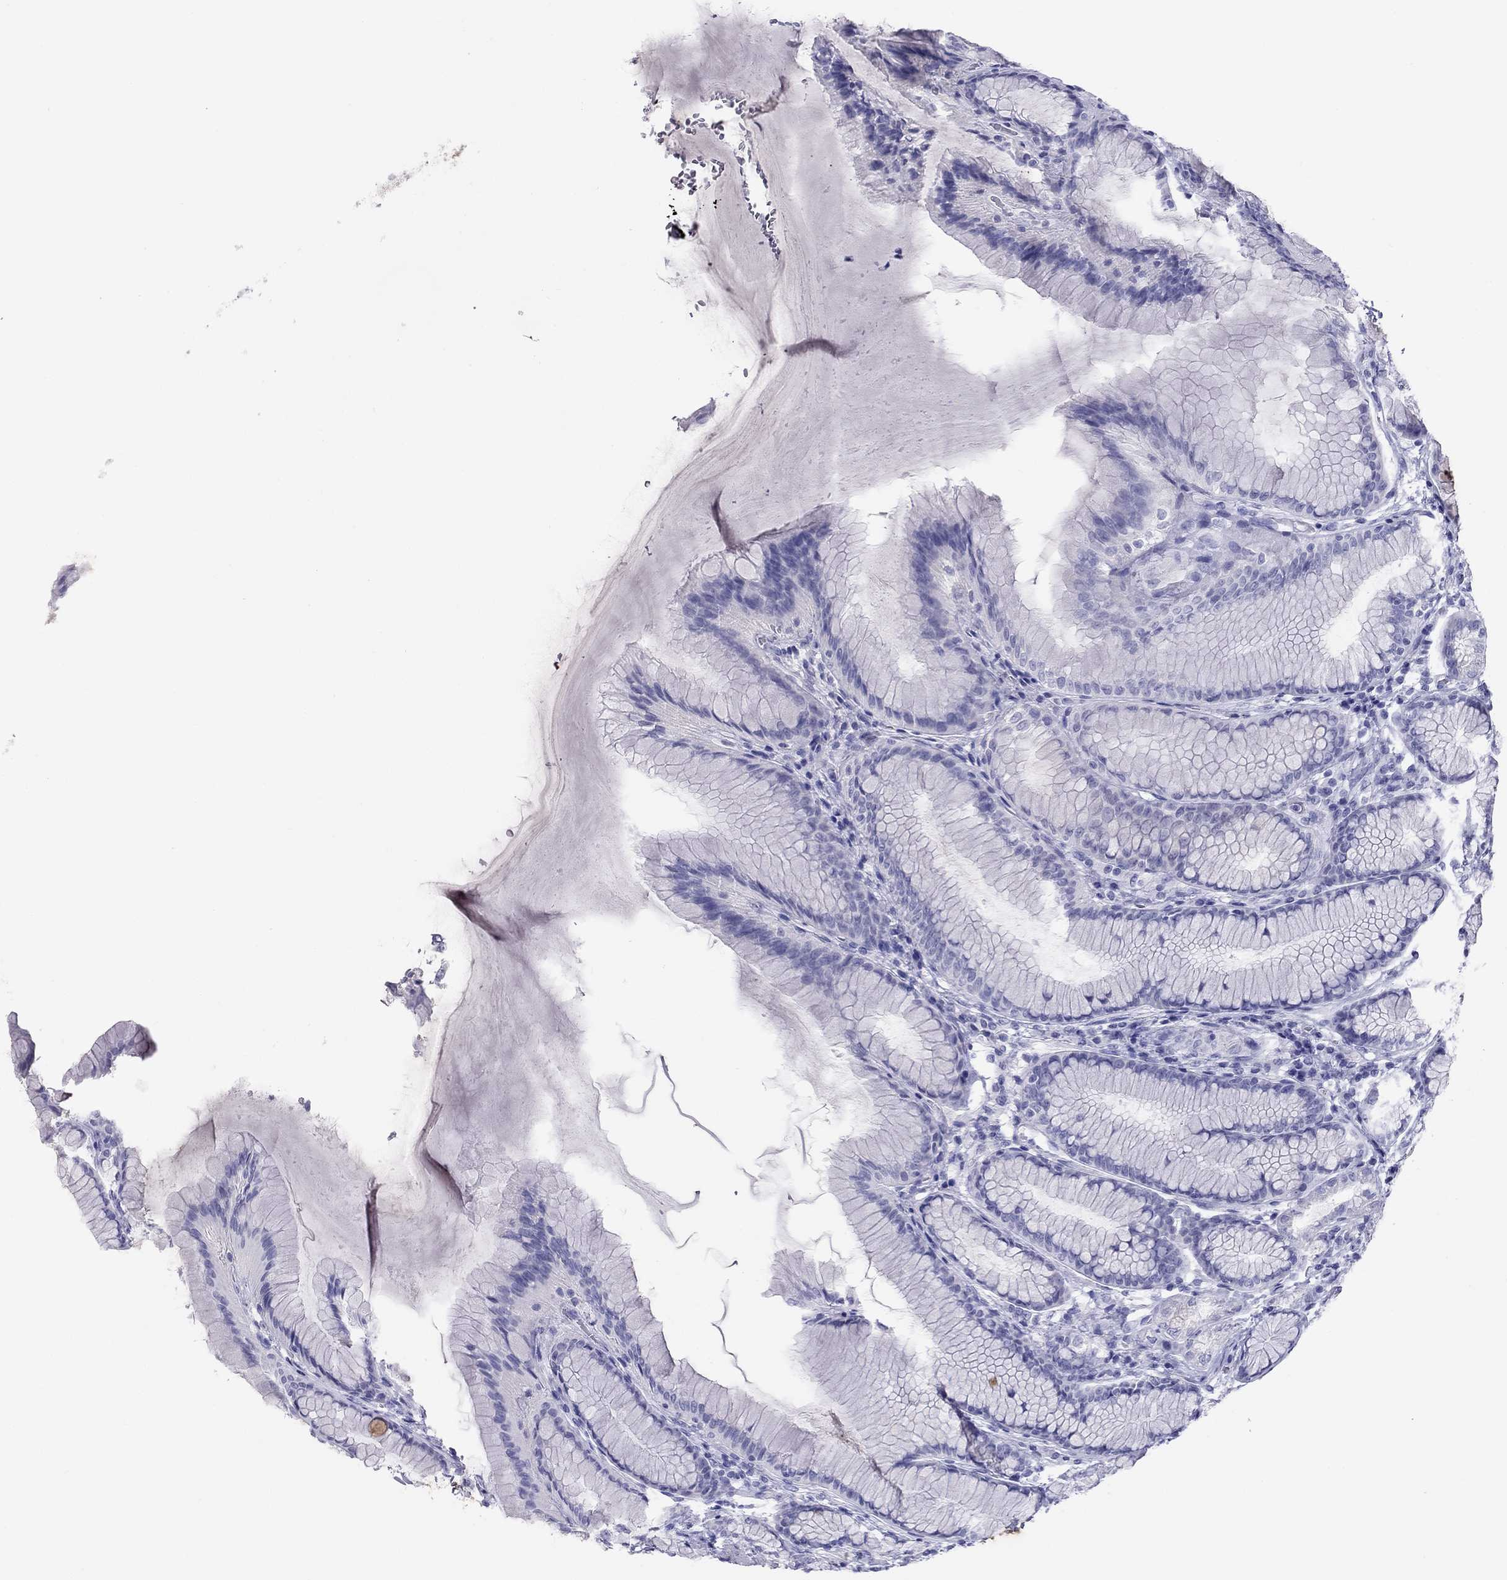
{"staining": {"intensity": "moderate", "quantity": "<25%", "location": "cytoplasmic/membranous"}, "tissue": "stomach", "cell_type": "Glandular cells", "image_type": "normal", "snomed": [{"axis": "morphology", "description": "Normal tissue, NOS"}, {"axis": "morphology", "description": "Adenocarcinoma, NOS"}, {"axis": "topography", "description": "Stomach"}], "caption": "Stomach stained with DAB IHC reveals low levels of moderate cytoplasmic/membranous positivity in approximately <25% of glandular cells. (Brightfield microscopy of DAB IHC at high magnification).", "gene": "KLRG1", "patient": {"sex": "female", "age": 79}}